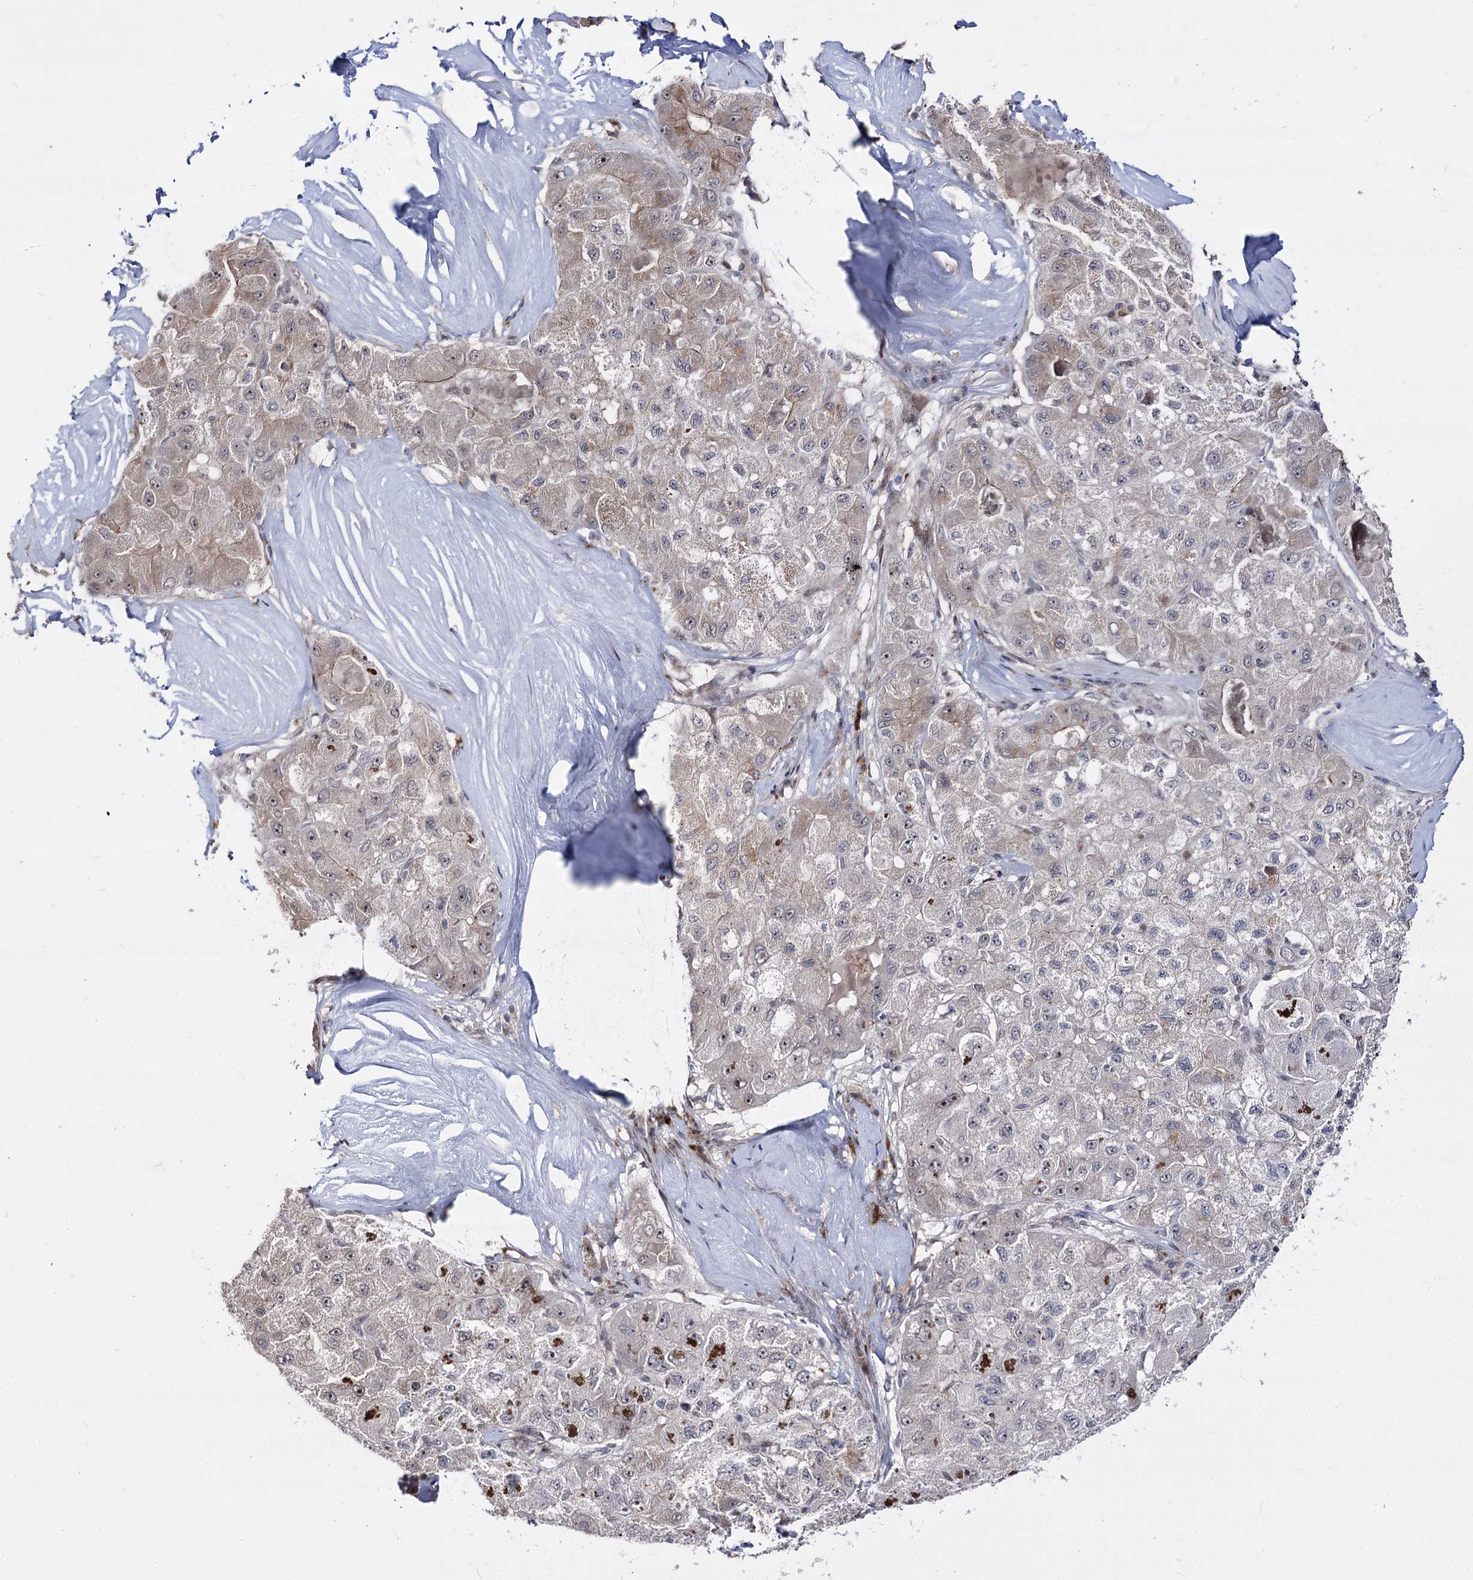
{"staining": {"intensity": "weak", "quantity": "<25%", "location": "cytoplasmic/membranous"}, "tissue": "liver cancer", "cell_type": "Tumor cells", "image_type": "cancer", "snomed": [{"axis": "morphology", "description": "Carcinoma, Hepatocellular, NOS"}, {"axis": "topography", "description": "Liver"}], "caption": "A micrograph of hepatocellular carcinoma (liver) stained for a protein demonstrates no brown staining in tumor cells. The staining was performed using DAB to visualize the protein expression in brown, while the nuclei were stained in blue with hematoxylin (Magnification: 20x).", "gene": "STOX1", "patient": {"sex": "male", "age": 80}}